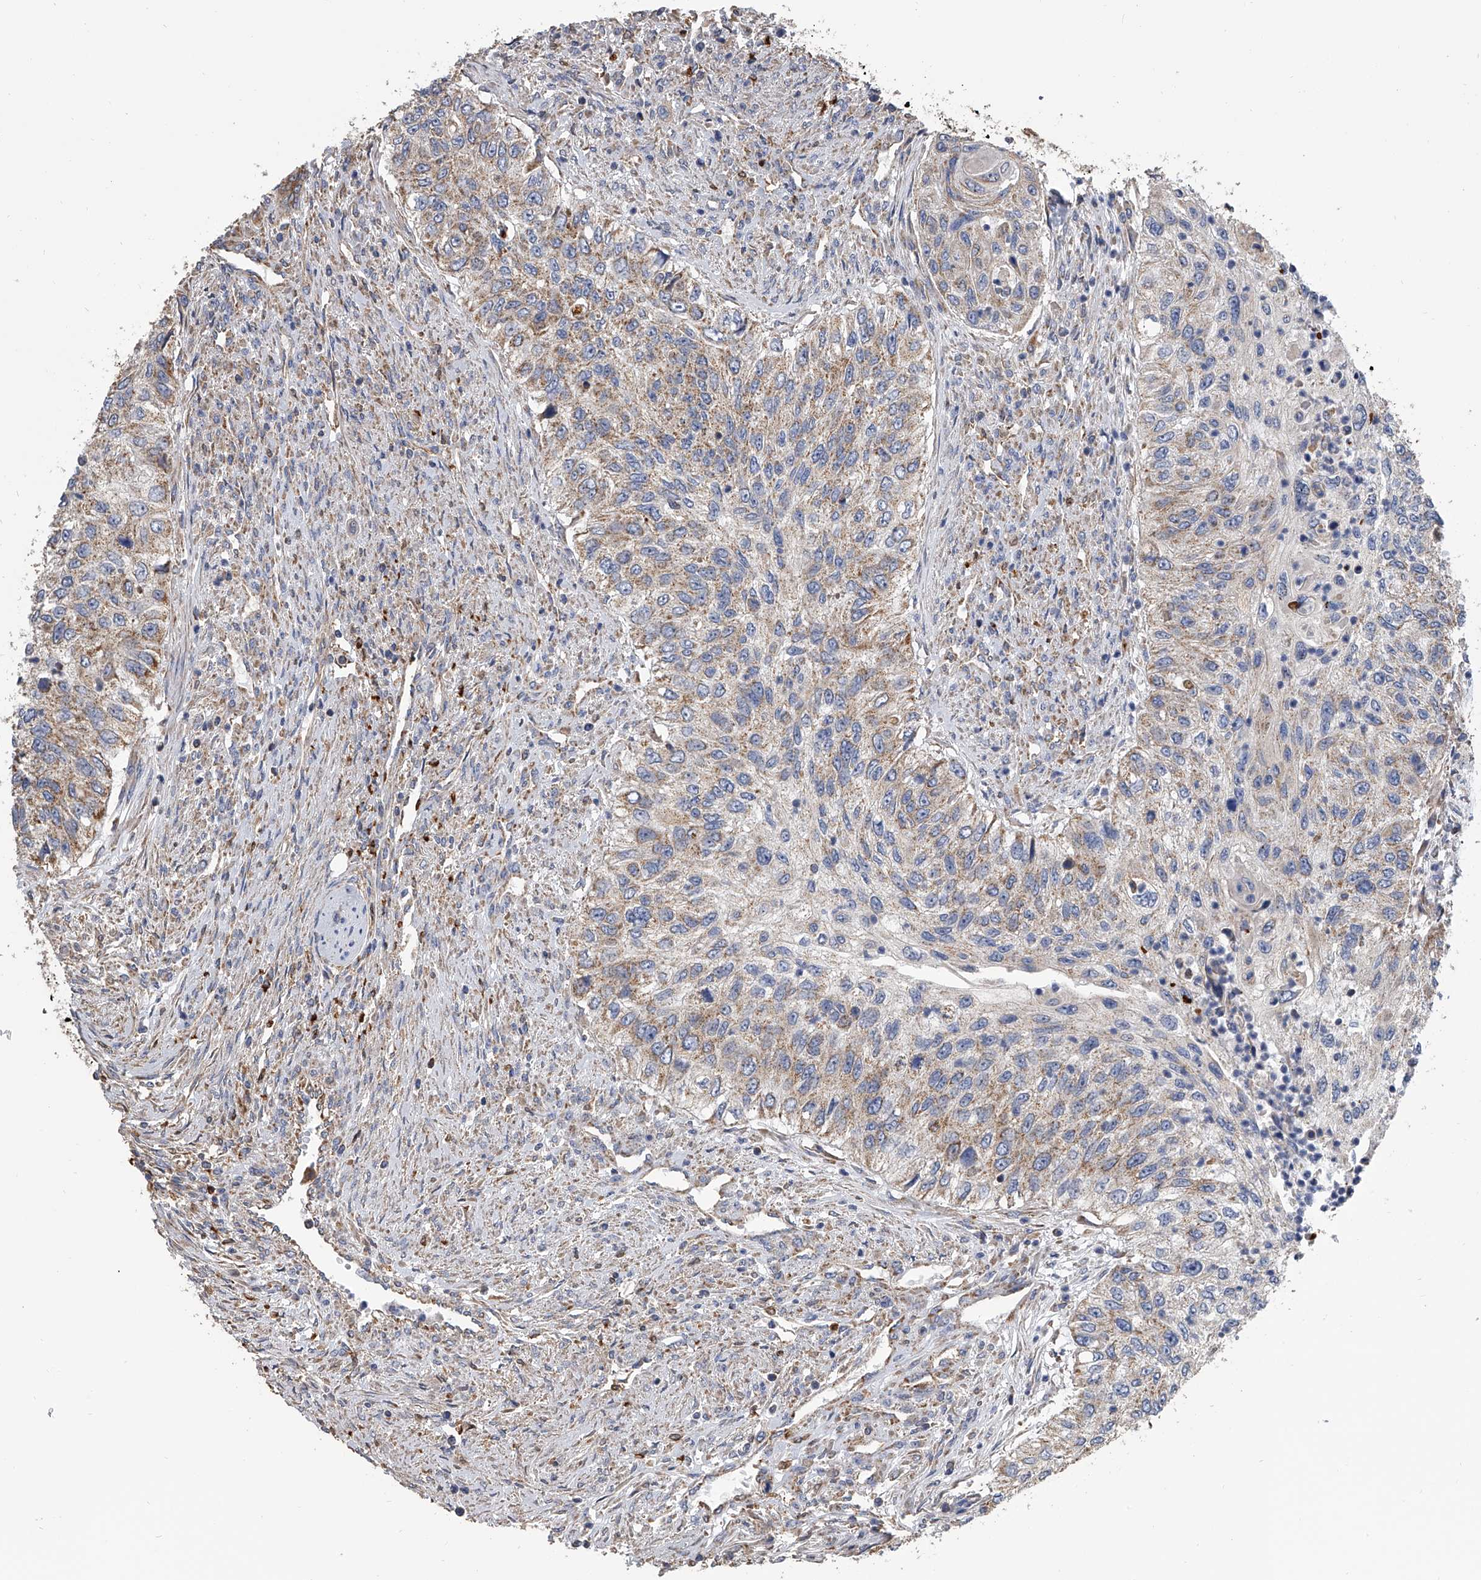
{"staining": {"intensity": "weak", "quantity": "25%-75%", "location": "cytoplasmic/membranous"}, "tissue": "urothelial cancer", "cell_type": "Tumor cells", "image_type": "cancer", "snomed": [{"axis": "morphology", "description": "Urothelial carcinoma, High grade"}, {"axis": "topography", "description": "Urinary bladder"}], "caption": "Approximately 25%-75% of tumor cells in urothelial cancer demonstrate weak cytoplasmic/membranous protein expression as visualized by brown immunohistochemical staining.", "gene": "MRPL28", "patient": {"sex": "female", "age": 60}}